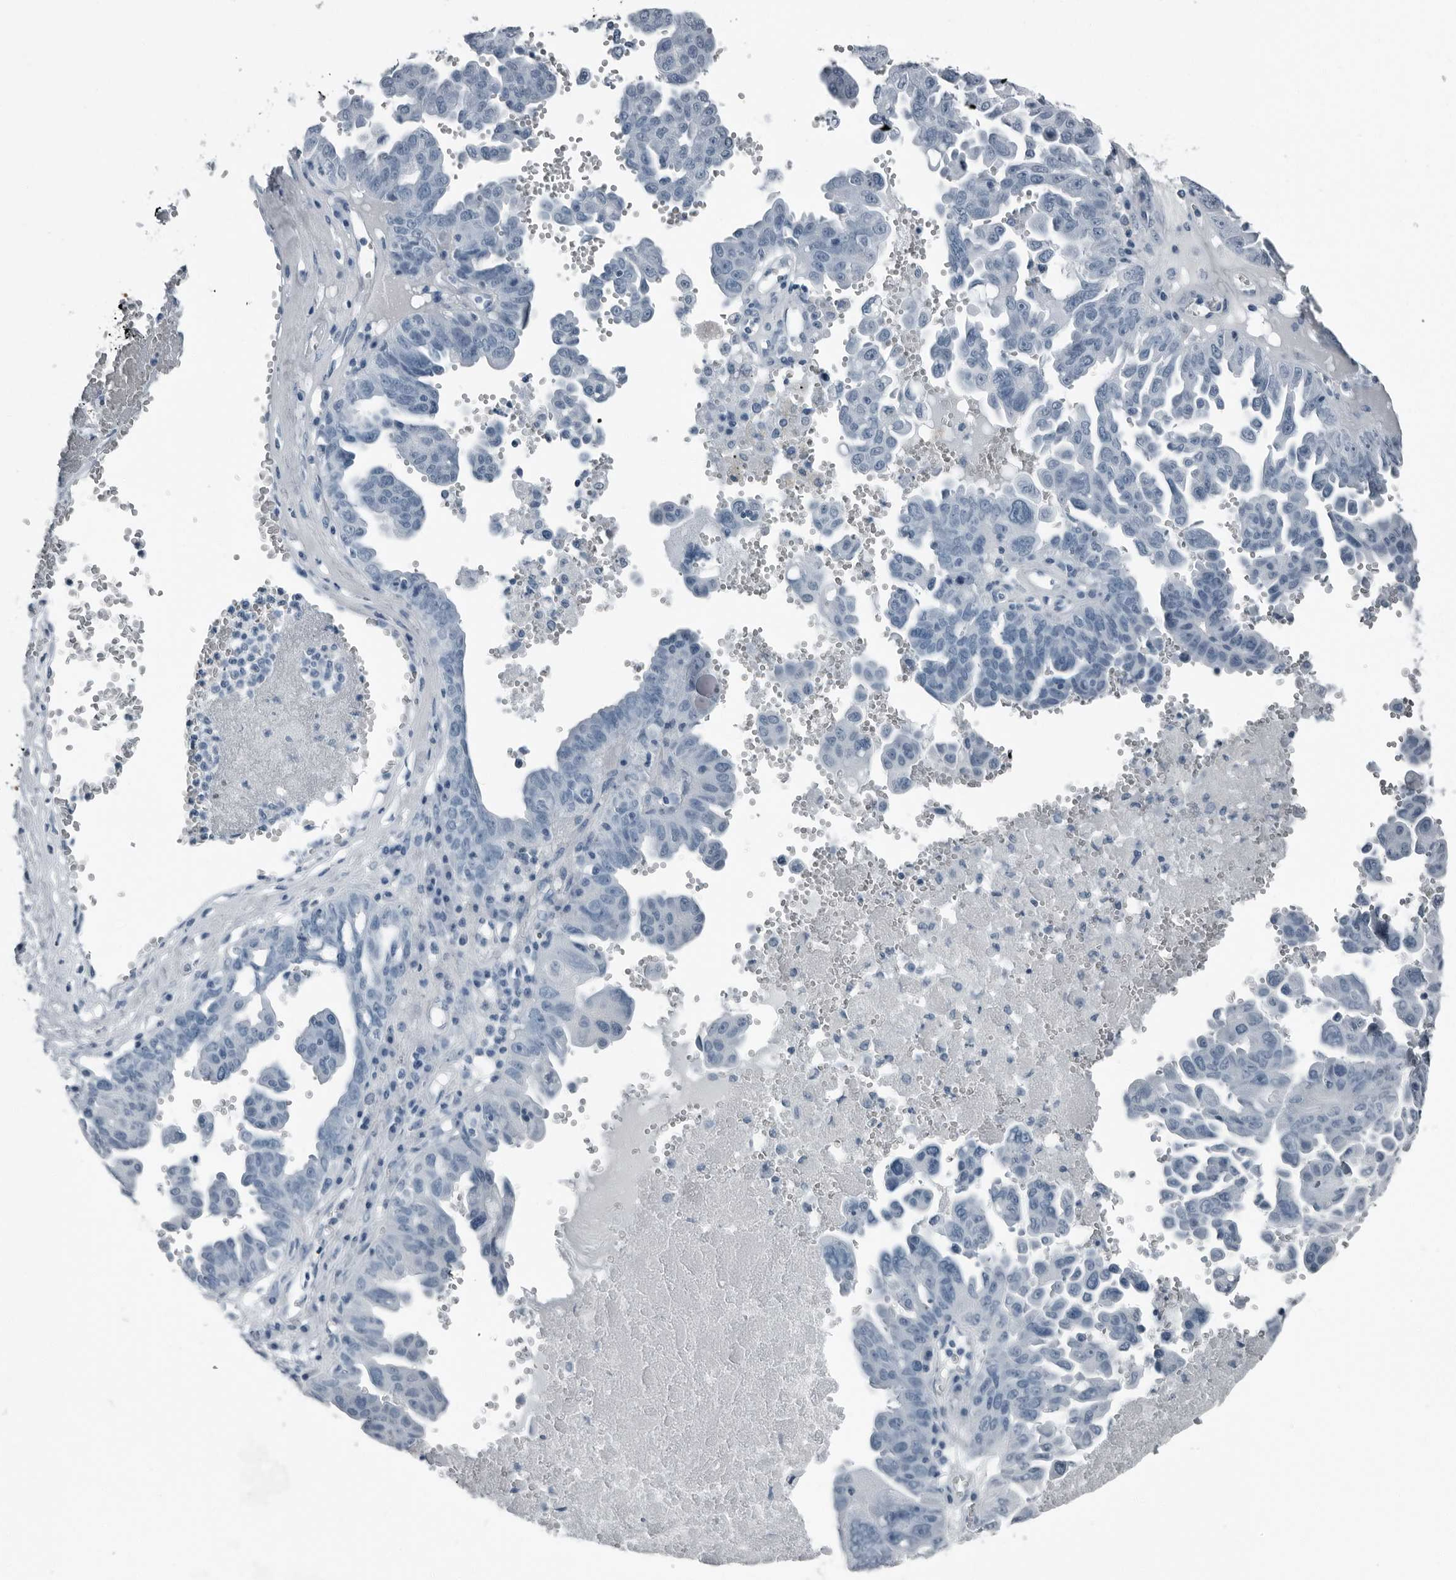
{"staining": {"intensity": "negative", "quantity": "none", "location": "none"}, "tissue": "ovarian cancer", "cell_type": "Tumor cells", "image_type": "cancer", "snomed": [{"axis": "morphology", "description": "Carcinoma, endometroid"}, {"axis": "topography", "description": "Ovary"}], "caption": "Histopathology image shows no protein expression in tumor cells of ovarian cancer (endometroid carcinoma) tissue.", "gene": "PRSS1", "patient": {"sex": "female", "age": 62}}